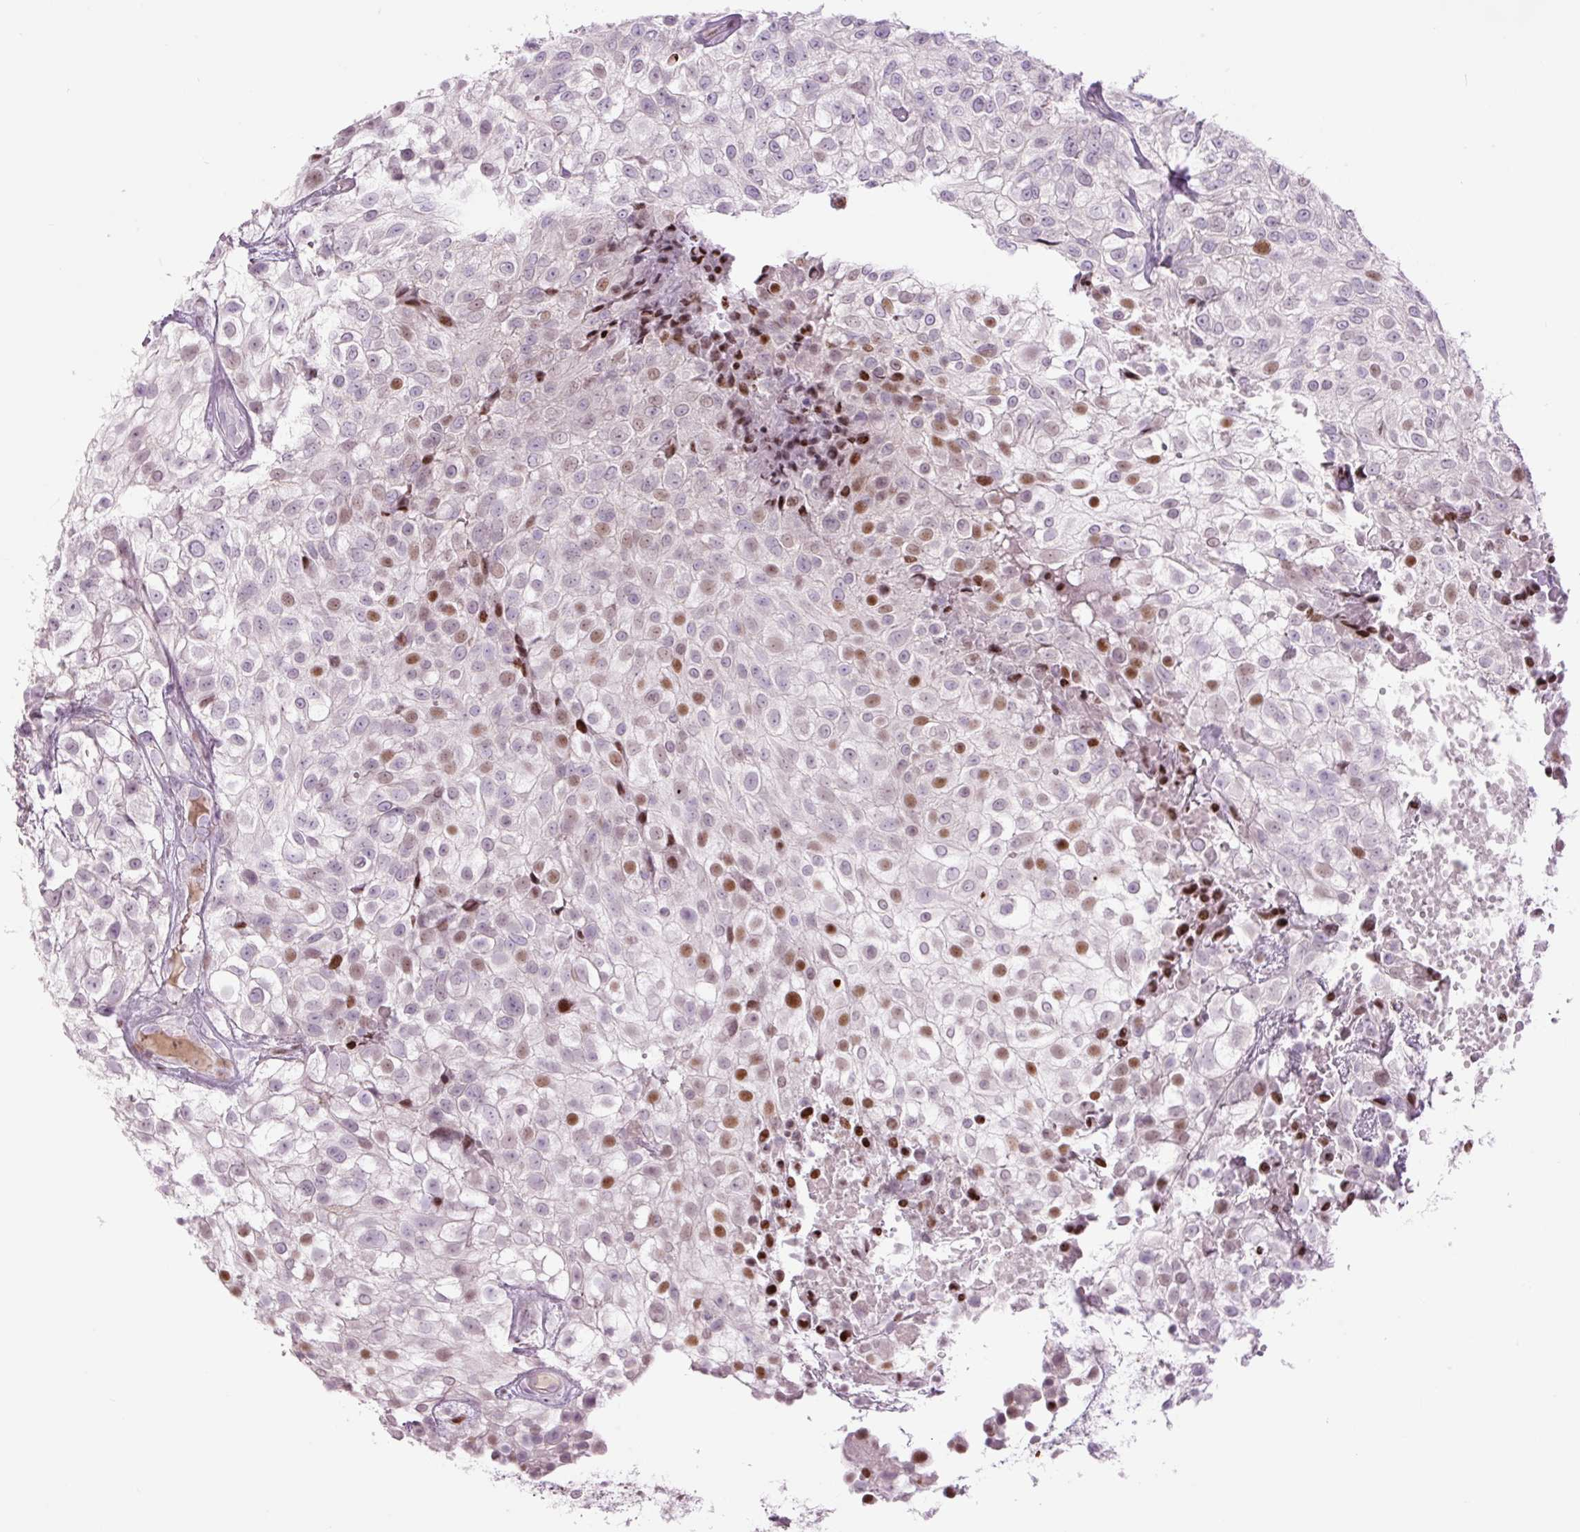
{"staining": {"intensity": "moderate", "quantity": "<25%", "location": "nuclear"}, "tissue": "urothelial cancer", "cell_type": "Tumor cells", "image_type": "cancer", "snomed": [{"axis": "morphology", "description": "Urothelial carcinoma, High grade"}, {"axis": "topography", "description": "Urinary bladder"}], "caption": "The photomicrograph shows a brown stain indicating the presence of a protein in the nuclear of tumor cells in urothelial cancer.", "gene": "TMEM177", "patient": {"sex": "male", "age": 56}}